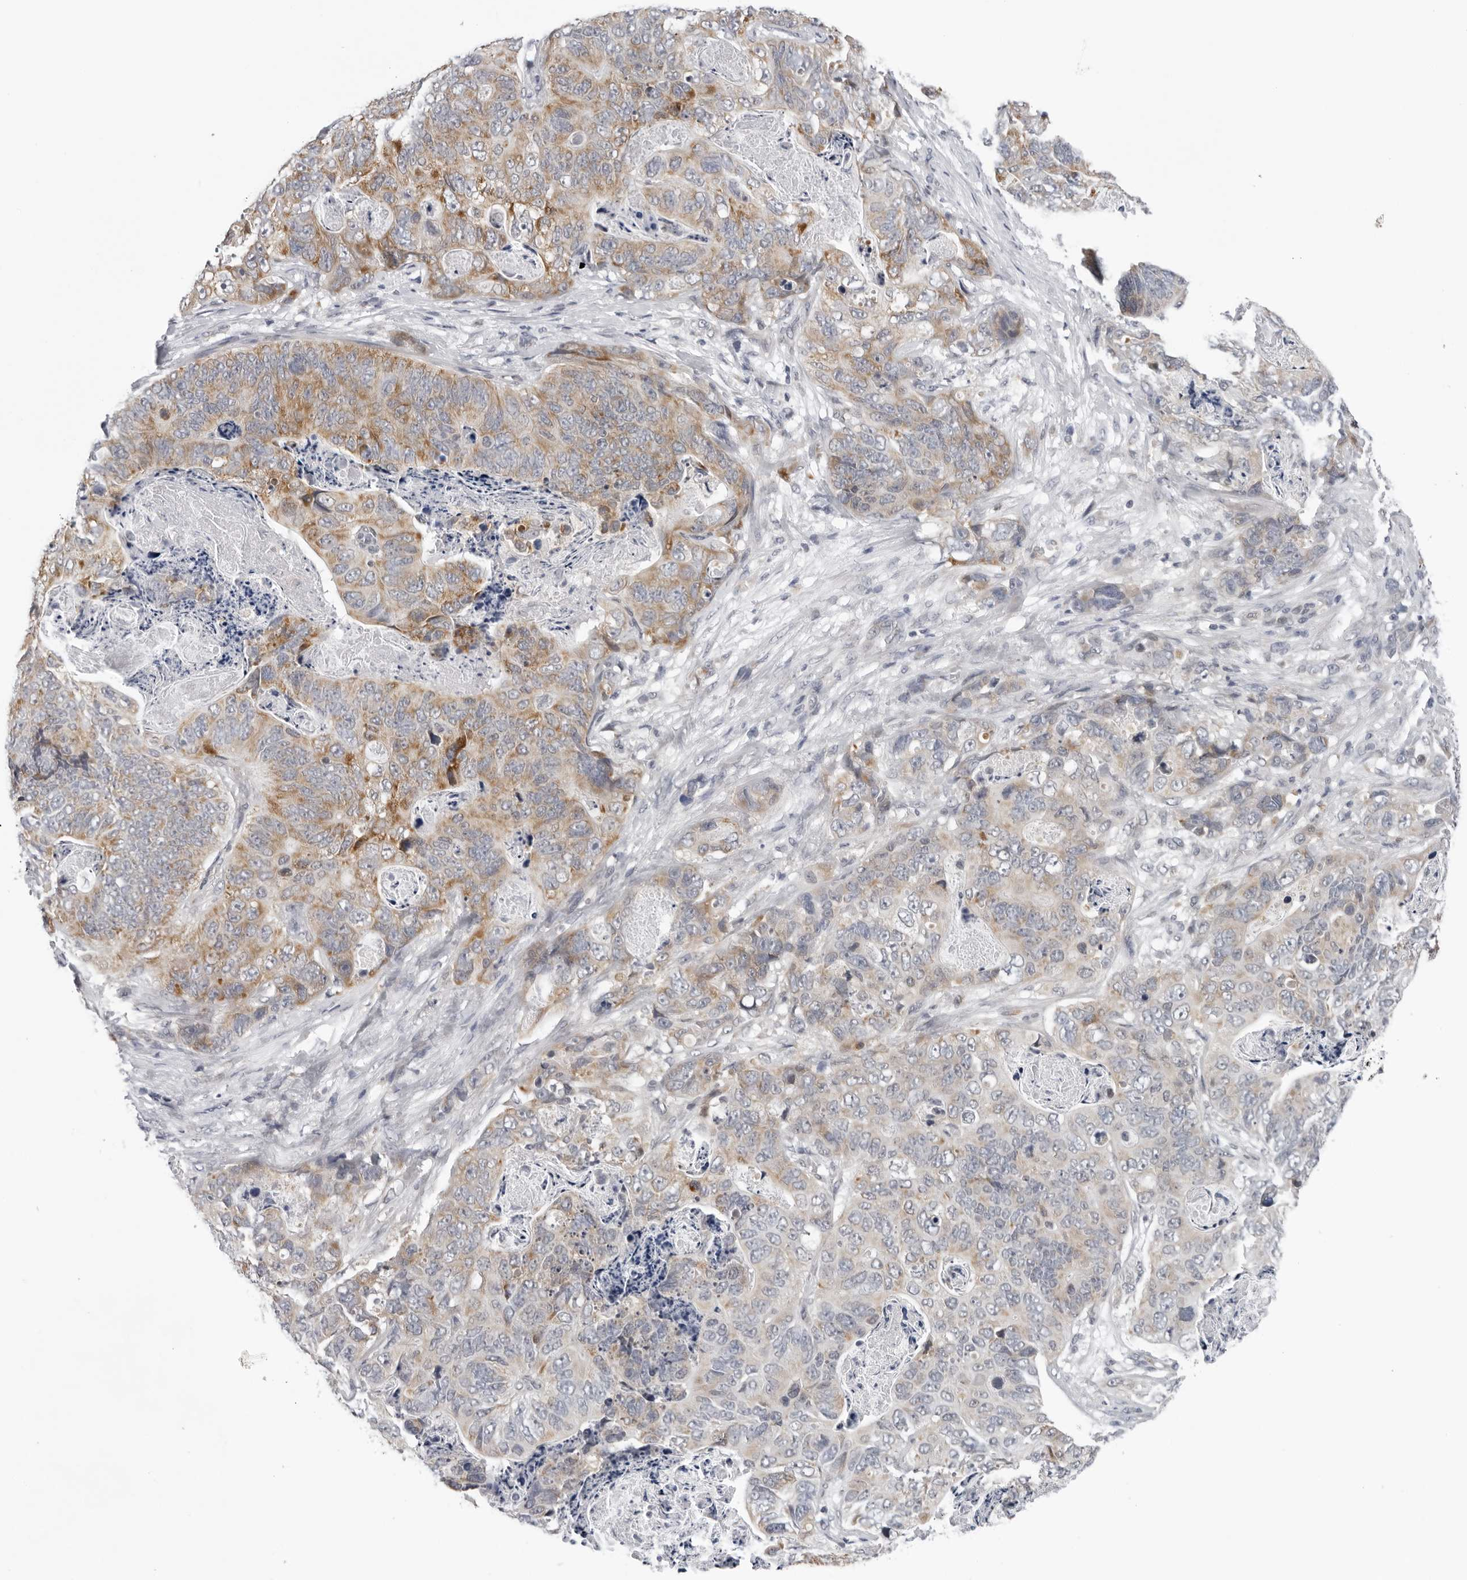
{"staining": {"intensity": "moderate", "quantity": "25%-75%", "location": "cytoplasmic/membranous"}, "tissue": "stomach cancer", "cell_type": "Tumor cells", "image_type": "cancer", "snomed": [{"axis": "morphology", "description": "Normal tissue, NOS"}, {"axis": "morphology", "description": "Adenocarcinoma, NOS"}, {"axis": "topography", "description": "Stomach"}], "caption": "Immunohistochemistry of stomach adenocarcinoma shows medium levels of moderate cytoplasmic/membranous positivity in about 25%-75% of tumor cells.", "gene": "CPT2", "patient": {"sex": "female", "age": 89}}